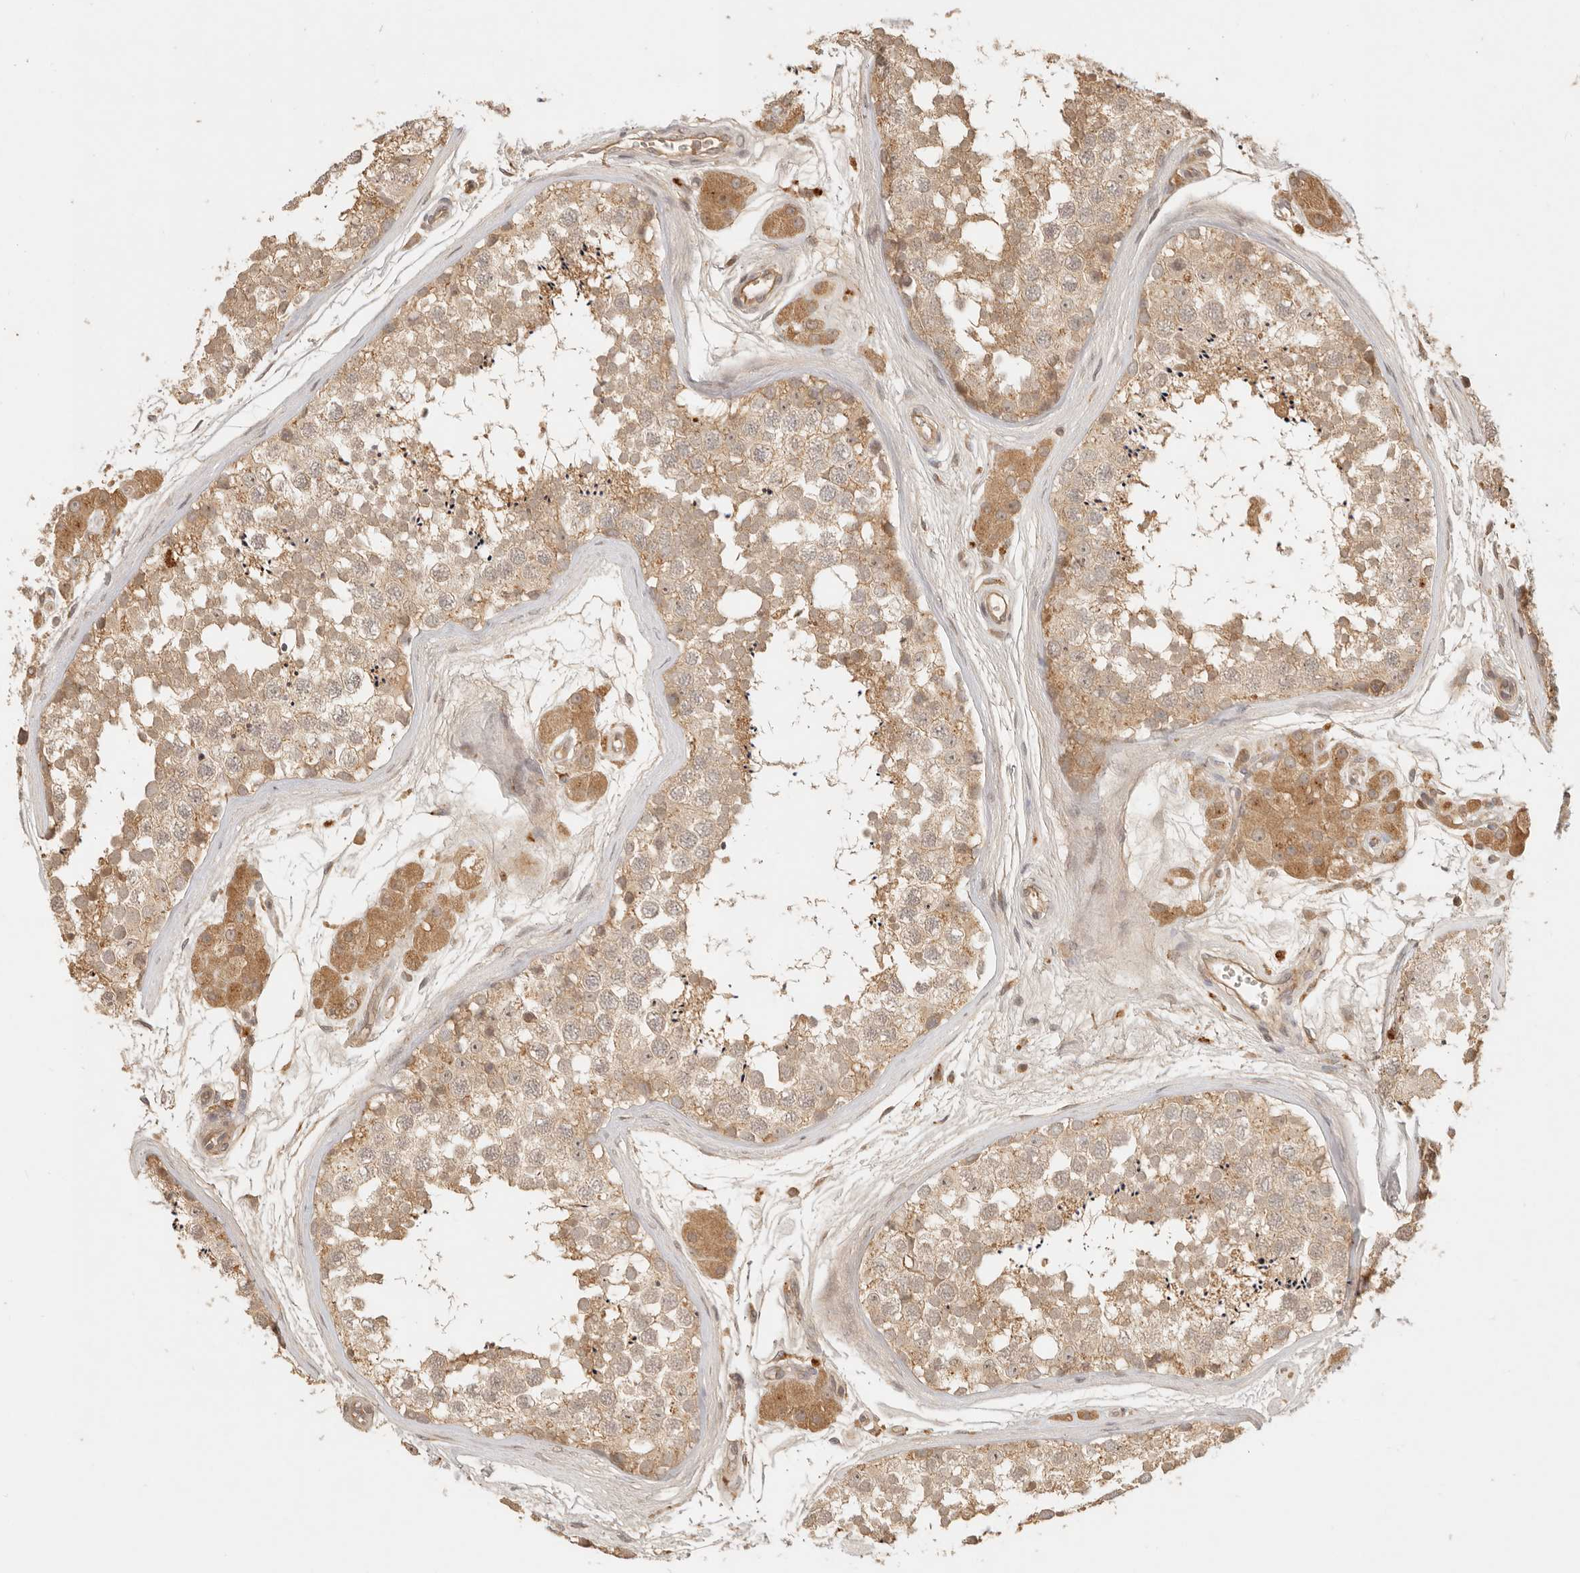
{"staining": {"intensity": "moderate", "quantity": ">75%", "location": "cytoplasmic/membranous"}, "tissue": "testis", "cell_type": "Cells in seminiferous ducts", "image_type": "normal", "snomed": [{"axis": "morphology", "description": "Normal tissue, NOS"}, {"axis": "topography", "description": "Testis"}], "caption": "Protein staining demonstrates moderate cytoplasmic/membranous expression in approximately >75% of cells in seminiferous ducts in benign testis.", "gene": "ANKRD61", "patient": {"sex": "male", "age": 56}}